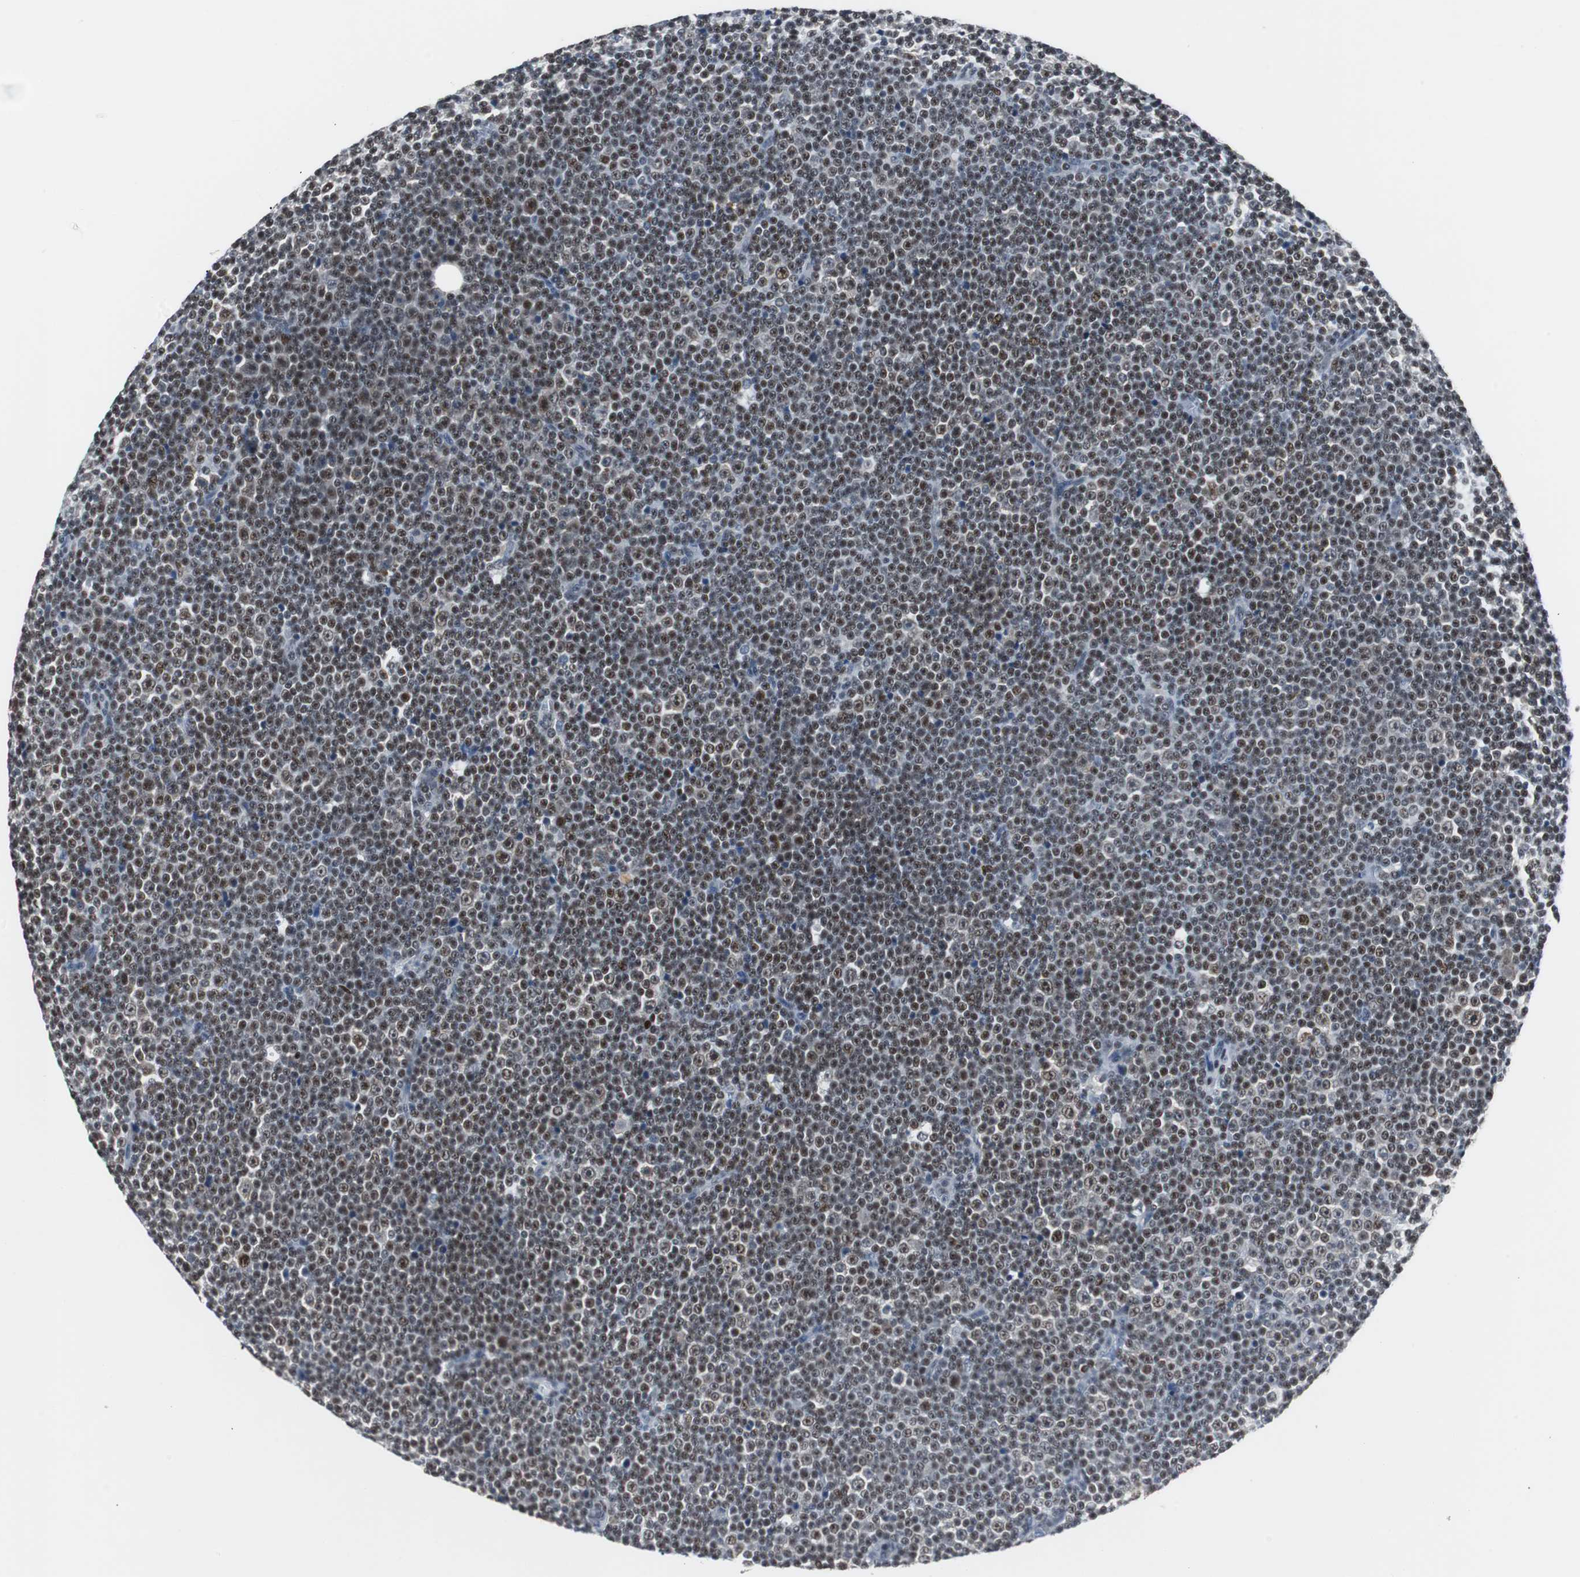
{"staining": {"intensity": "moderate", "quantity": ">75%", "location": "nuclear"}, "tissue": "lymphoma", "cell_type": "Tumor cells", "image_type": "cancer", "snomed": [{"axis": "morphology", "description": "Malignant lymphoma, non-Hodgkin's type, Low grade"}, {"axis": "topography", "description": "Lymph node"}], "caption": "Immunohistochemical staining of malignant lymphoma, non-Hodgkin's type (low-grade) reveals medium levels of moderate nuclear protein staining in approximately >75% of tumor cells.", "gene": "ZHX2", "patient": {"sex": "female", "age": 67}}